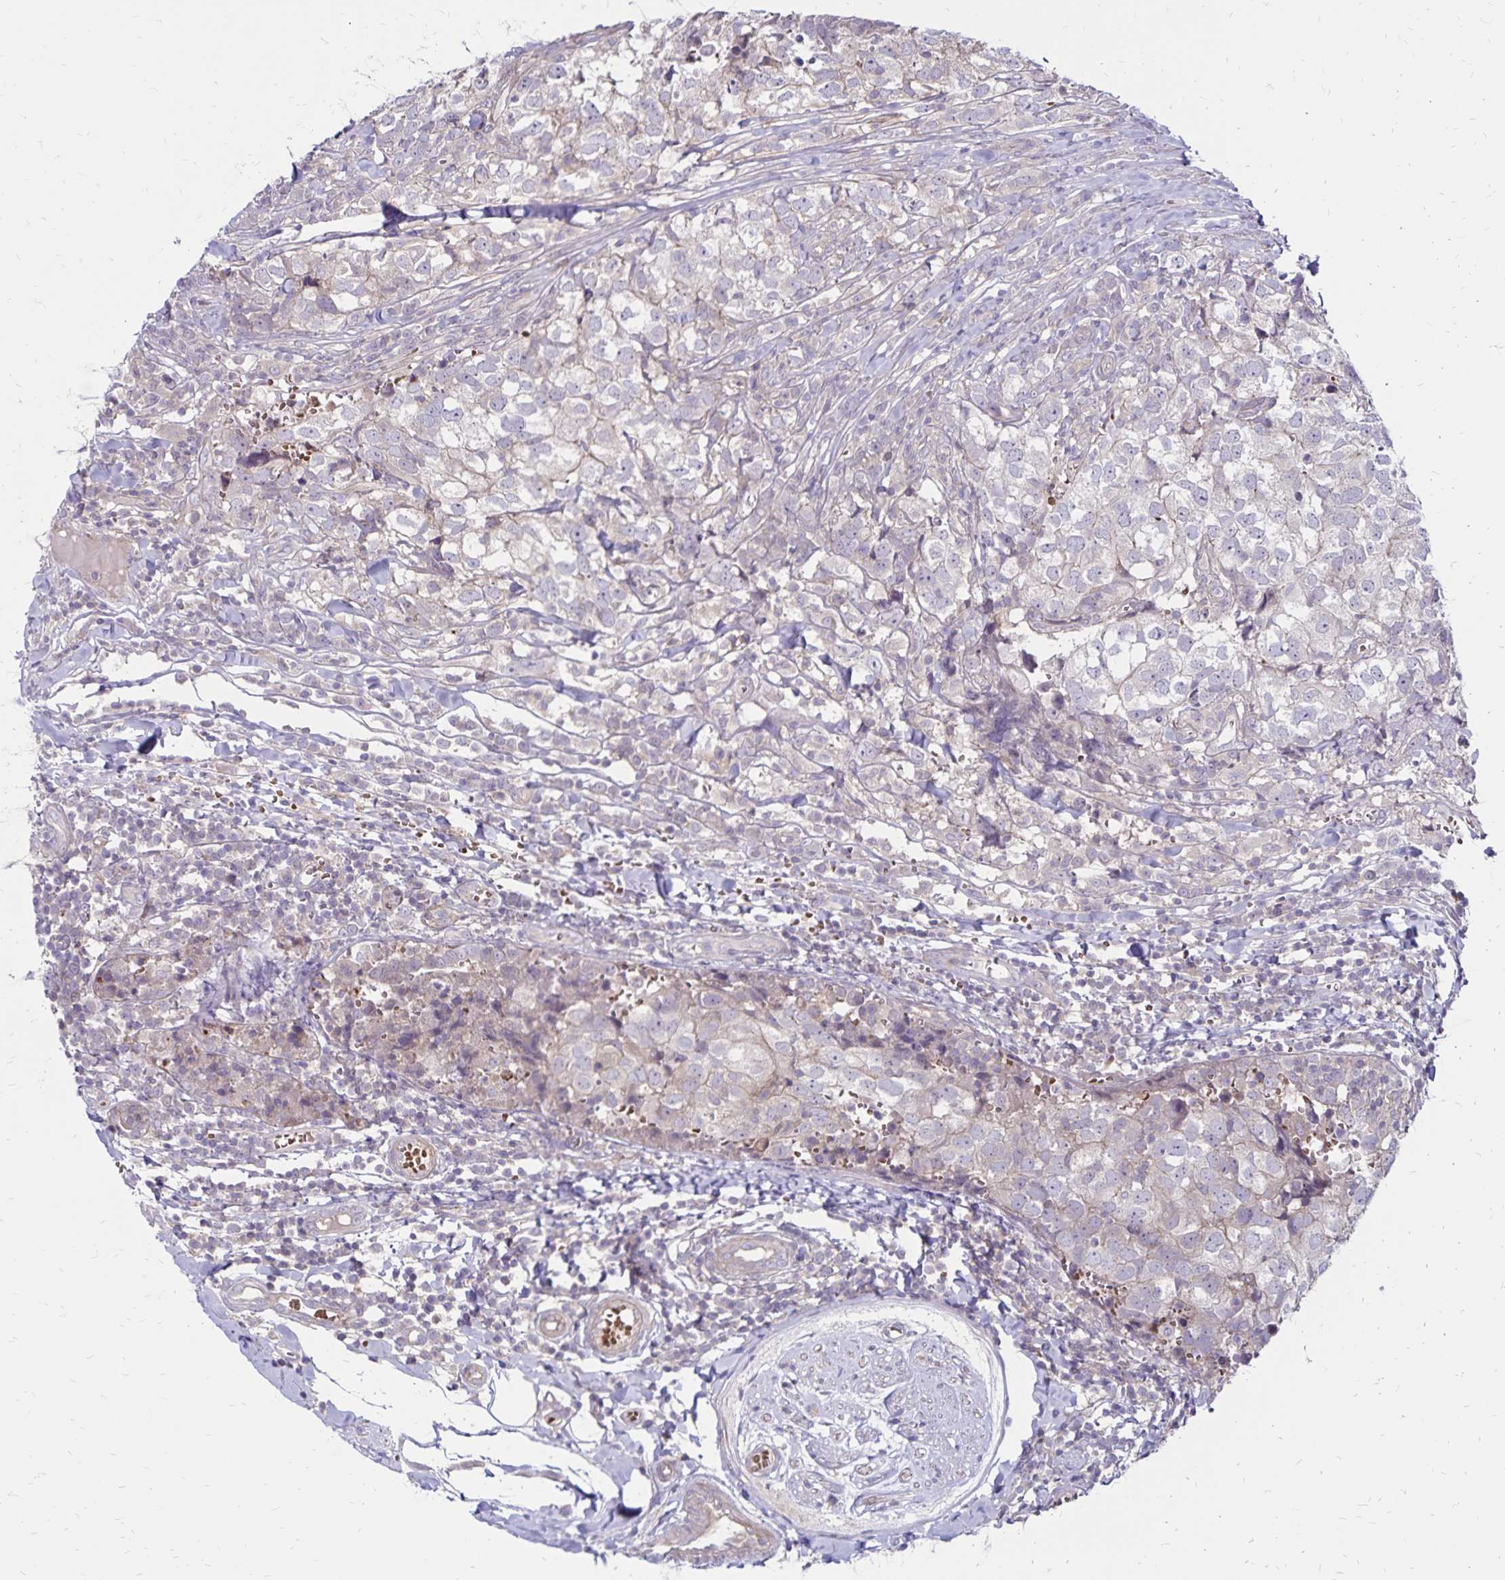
{"staining": {"intensity": "negative", "quantity": "none", "location": "none"}, "tissue": "breast cancer", "cell_type": "Tumor cells", "image_type": "cancer", "snomed": [{"axis": "morphology", "description": "Duct carcinoma"}, {"axis": "topography", "description": "Breast"}], "caption": "A micrograph of human breast intraductal carcinoma is negative for staining in tumor cells. (Immunohistochemistry, brightfield microscopy, high magnification).", "gene": "FSD1", "patient": {"sex": "female", "age": 30}}